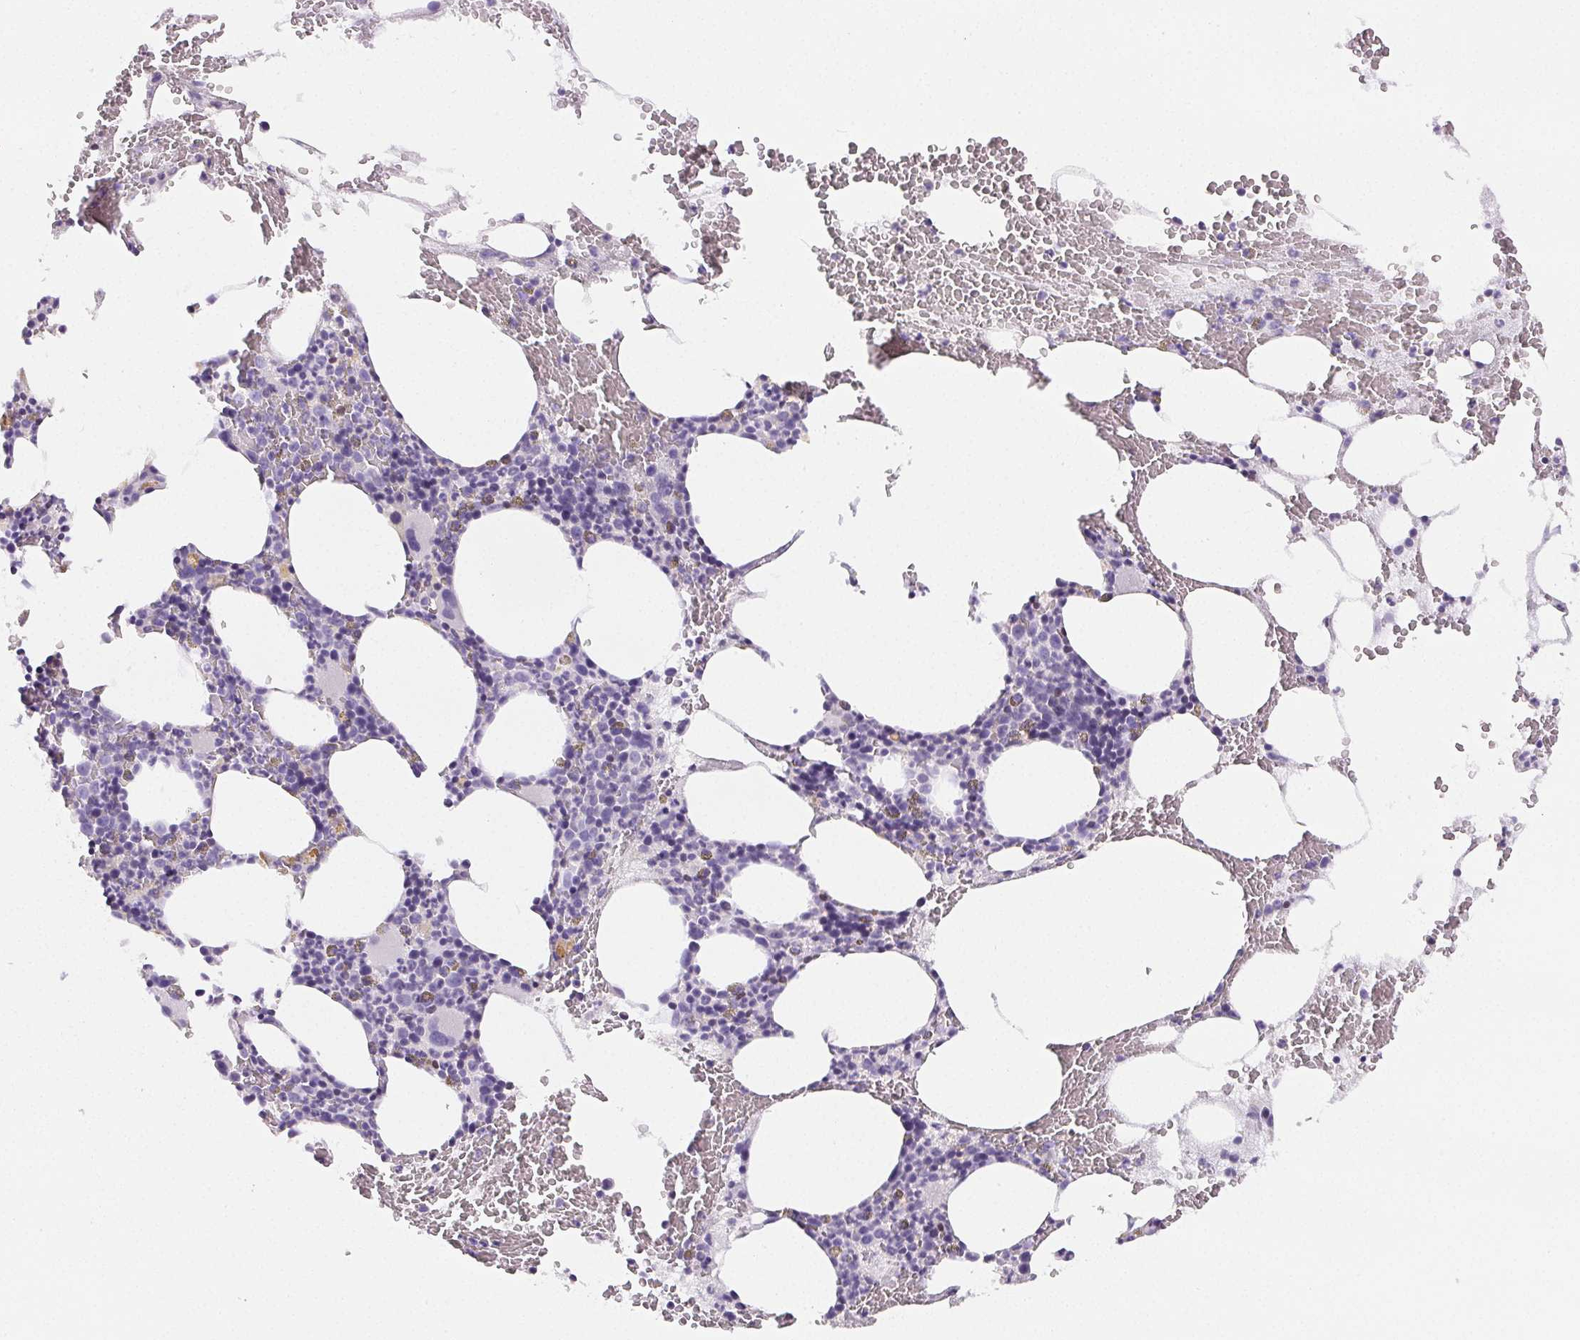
{"staining": {"intensity": "strong", "quantity": "<25%", "location": "cytoplasmic/membranous,nuclear"}, "tissue": "bone marrow", "cell_type": "Hematopoietic cells", "image_type": "normal", "snomed": [{"axis": "morphology", "description": "Normal tissue, NOS"}, {"axis": "topography", "description": "Bone marrow"}], "caption": "Unremarkable bone marrow was stained to show a protein in brown. There is medium levels of strong cytoplasmic/membranous,nuclear staining in approximately <25% of hematopoietic cells. (brown staining indicates protein expression, while blue staining denotes nuclei).", "gene": "BEND2", "patient": {"sex": "male", "age": 89}}